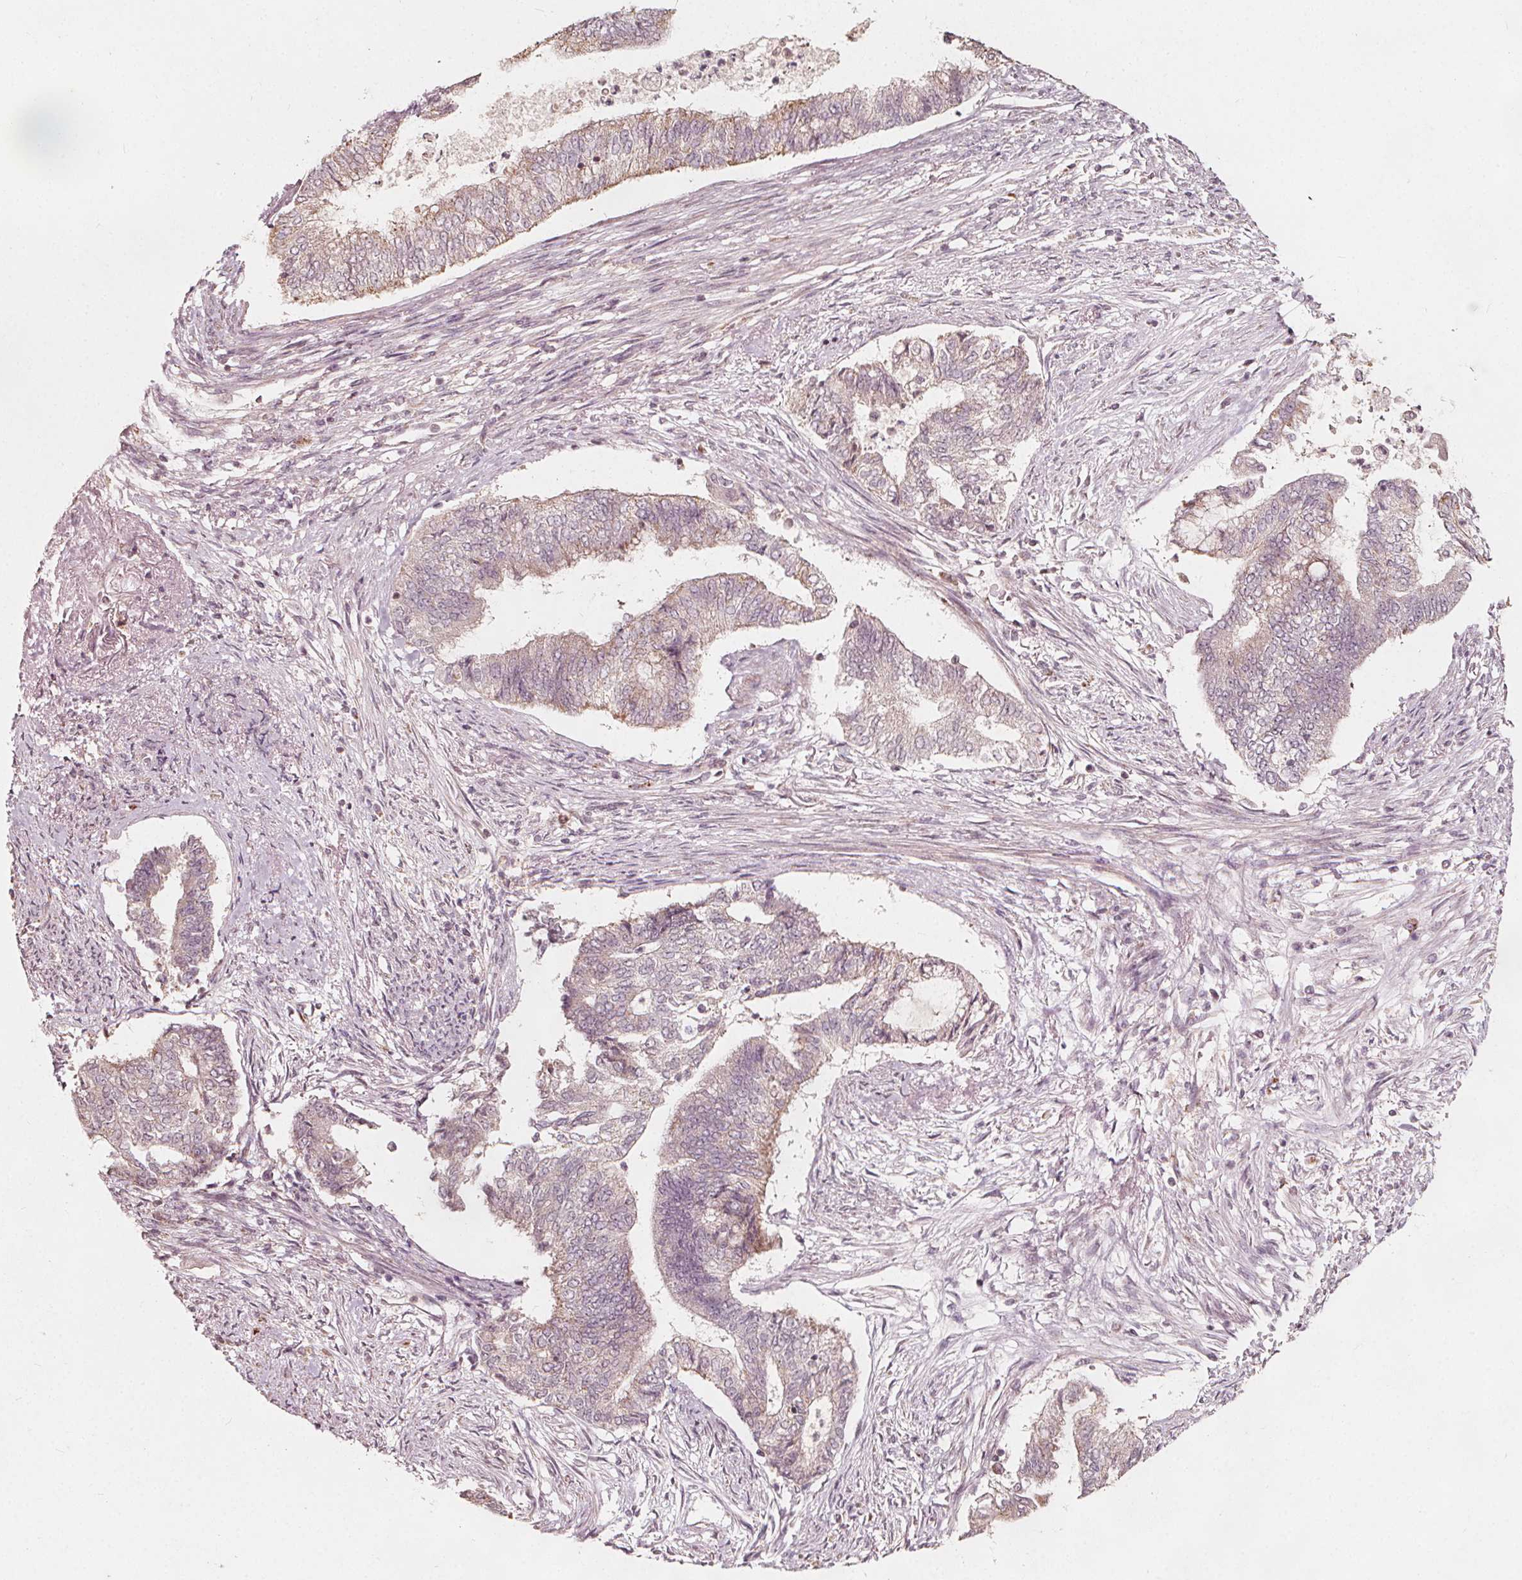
{"staining": {"intensity": "weak", "quantity": "25%-75%", "location": "cytoplasmic/membranous"}, "tissue": "endometrial cancer", "cell_type": "Tumor cells", "image_type": "cancer", "snomed": [{"axis": "morphology", "description": "Adenocarcinoma, NOS"}, {"axis": "topography", "description": "Endometrium"}], "caption": "A brown stain shows weak cytoplasmic/membranous positivity of a protein in endometrial cancer tumor cells.", "gene": "AIP", "patient": {"sex": "female", "age": 65}}